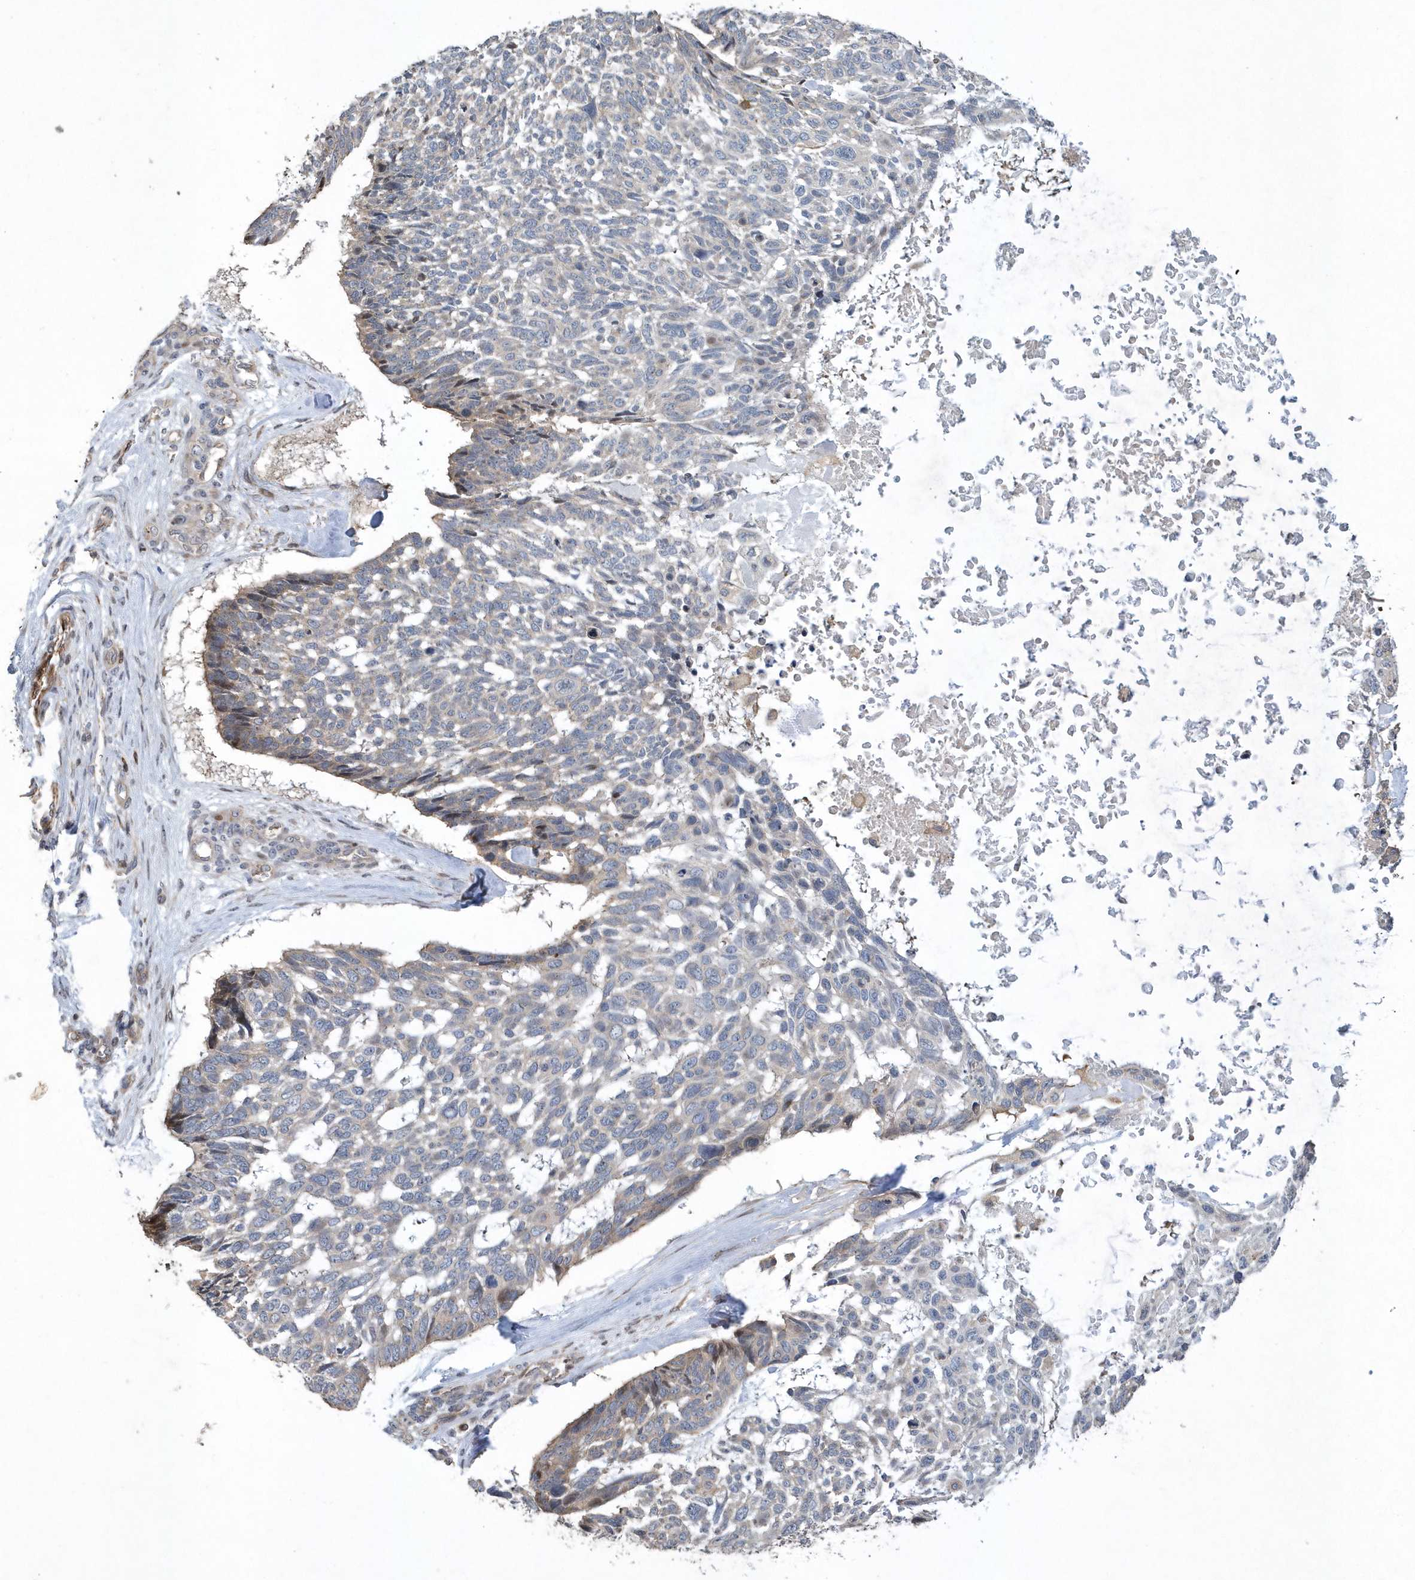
{"staining": {"intensity": "weak", "quantity": "<25%", "location": "cytoplasmic/membranous"}, "tissue": "skin cancer", "cell_type": "Tumor cells", "image_type": "cancer", "snomed": [{"axis": "morphology", "description": "Basal cell carcinoma"}, {"axis": "topography", "description": "Skin"}], "caption": "Tumor cells show no significant staining in skin basal cell carcinoma.", "gene": "N4BP2", "patient": {"sex": "male", "age": 88}}